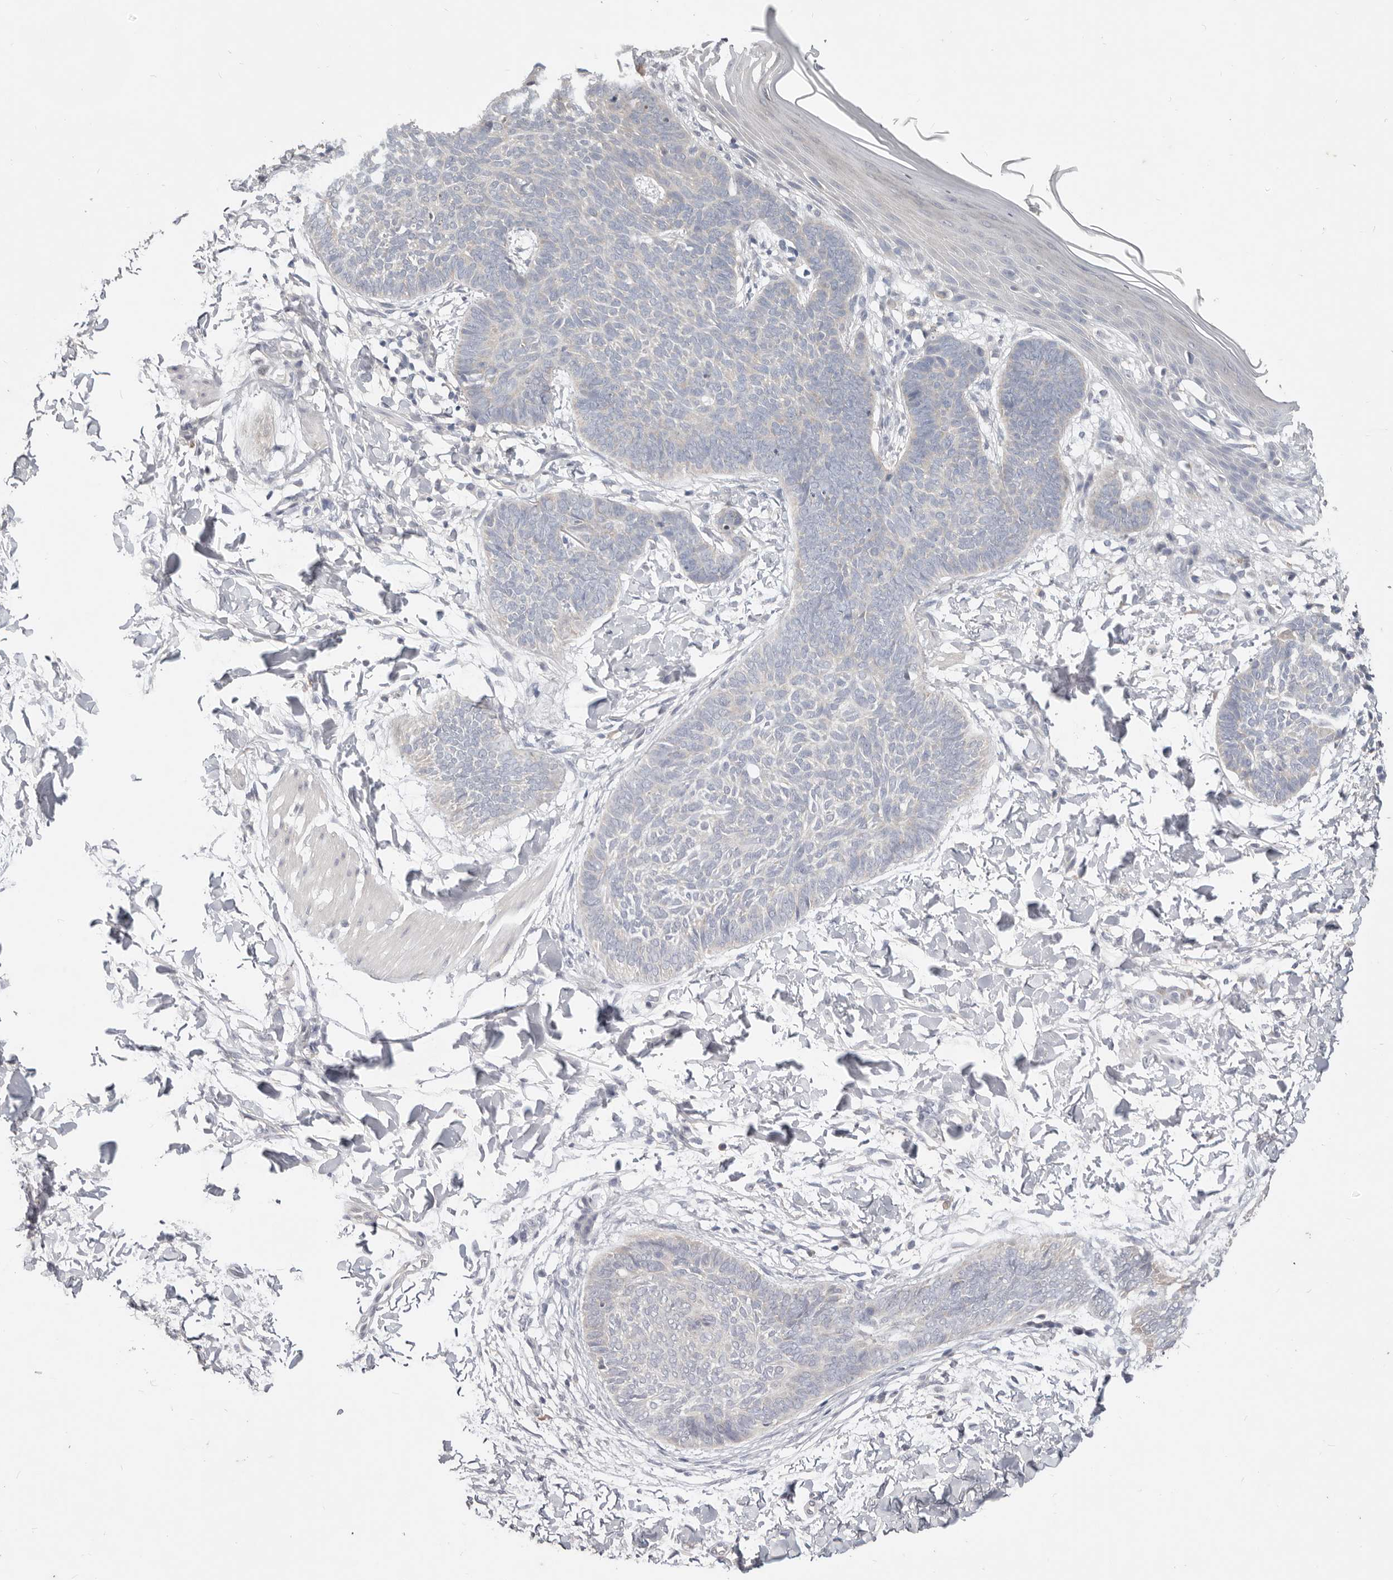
{"staining": {"intensity": "negative", "quantity": "none", "location": "none"}, "tissue": "skin cancer", "cell_type": "Tumor cells", "image_type": "cancer", "snomed": [{"axis": "morphology", "description": "Normal tissue, NOS"}, {"axis": "morphology", "description": "Basal cell carcinoma"}, {"axis": "topography", "description": "Skin"}], "caption": "Tumor cells show no significant protein staining in skin cancer (basal cell carcinoma).", "gene": "WDR77", "patient": {"sex": "male", "age": 50}}